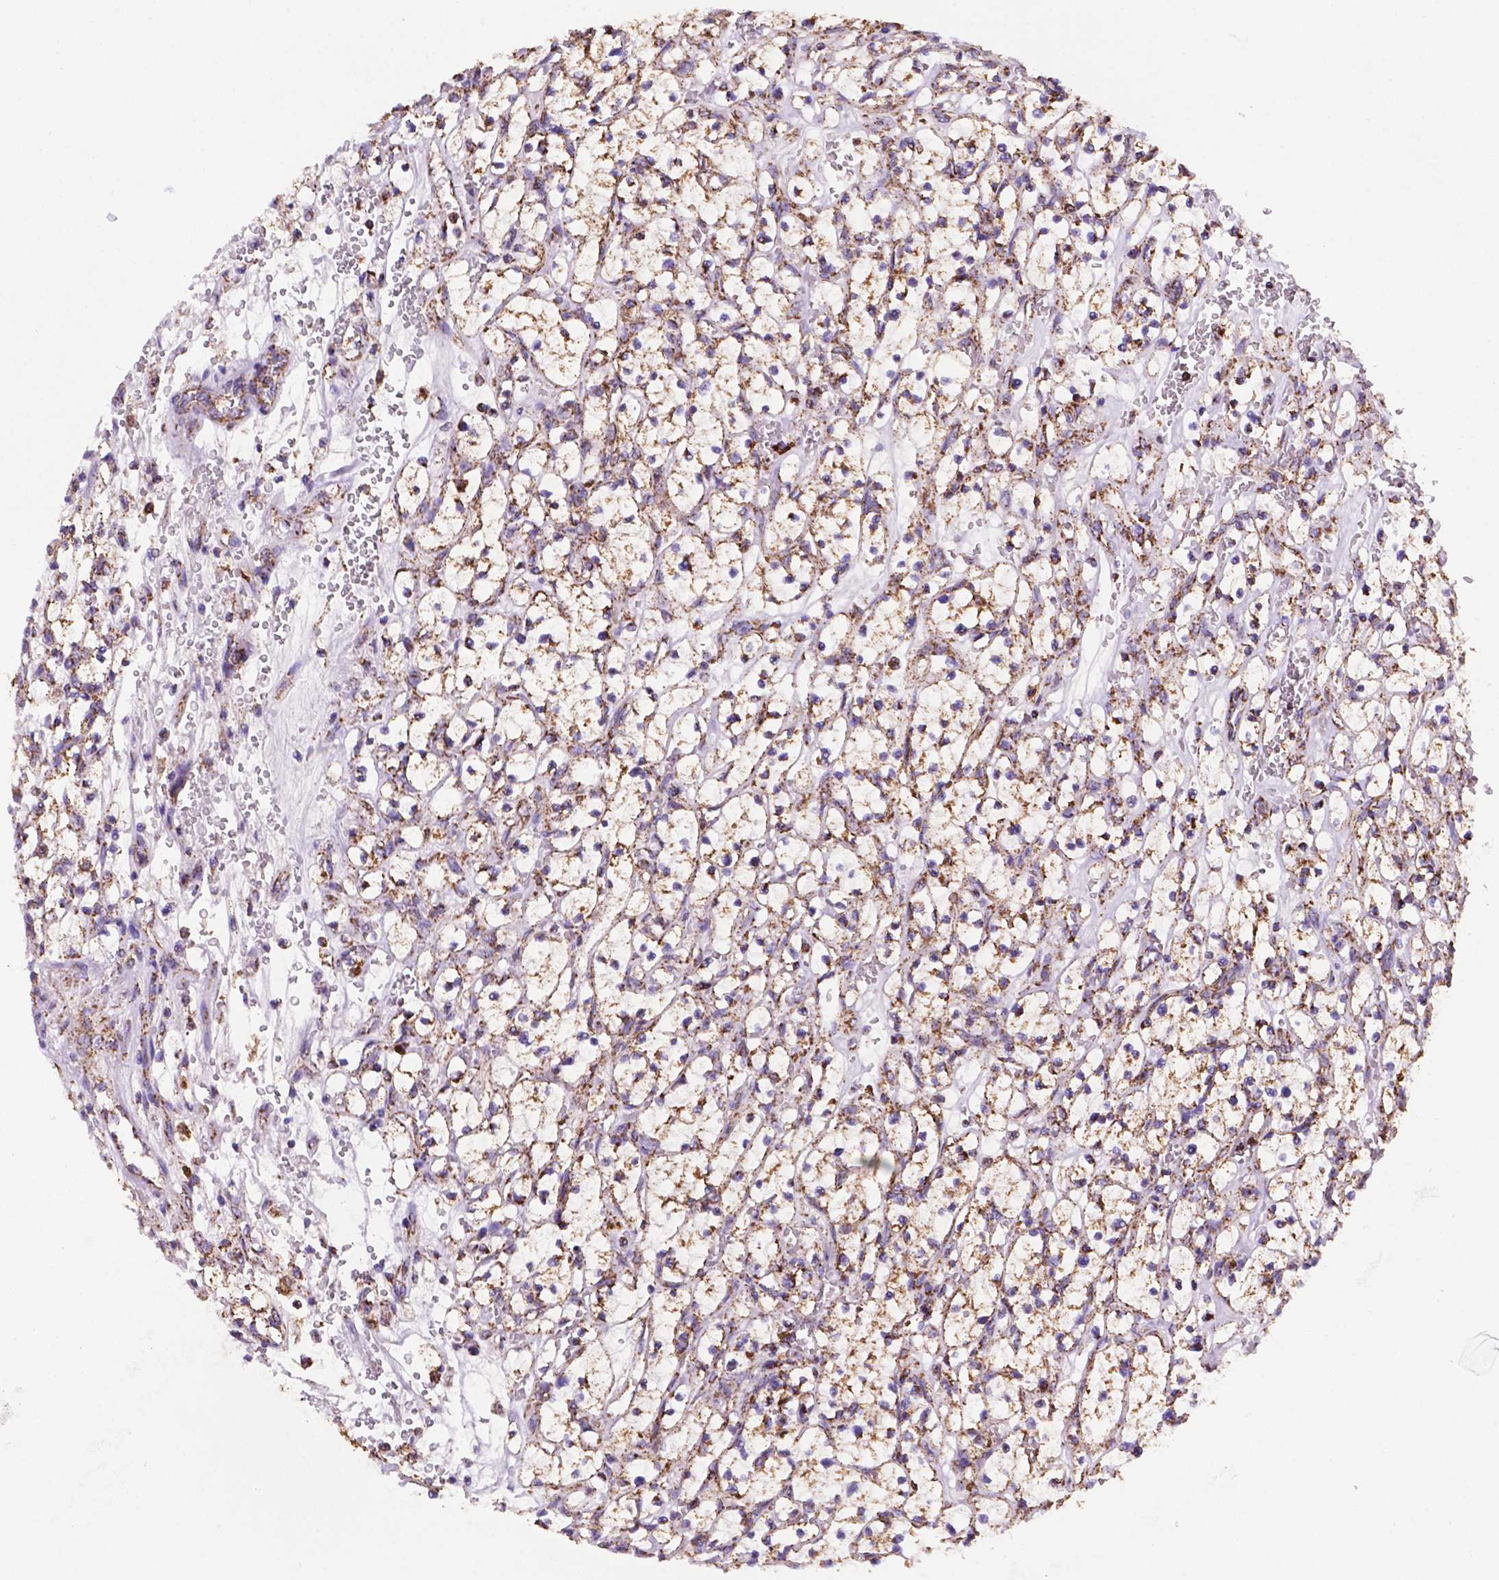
{"staining": {"intensity": "moderate", "quantity": ">75%", "location": "cytoplasmic/membranous"}, "tissue": "renal cancer", "cell_type": "Tumor cells", "image_type": "cancer", "snomed": [{"axis": "morphology", "description": "Adenocarcinoma, NOS"}, {"axis": "topography", "description": "Kidney"}], "caption": "Tumor cells display moderate cytoplasmic/membranous positivity in approximately >75% of cells in adenocarcinoma (renal).", "gene": "HSPD1", "patient": {"sex": "female", "age": 64}}